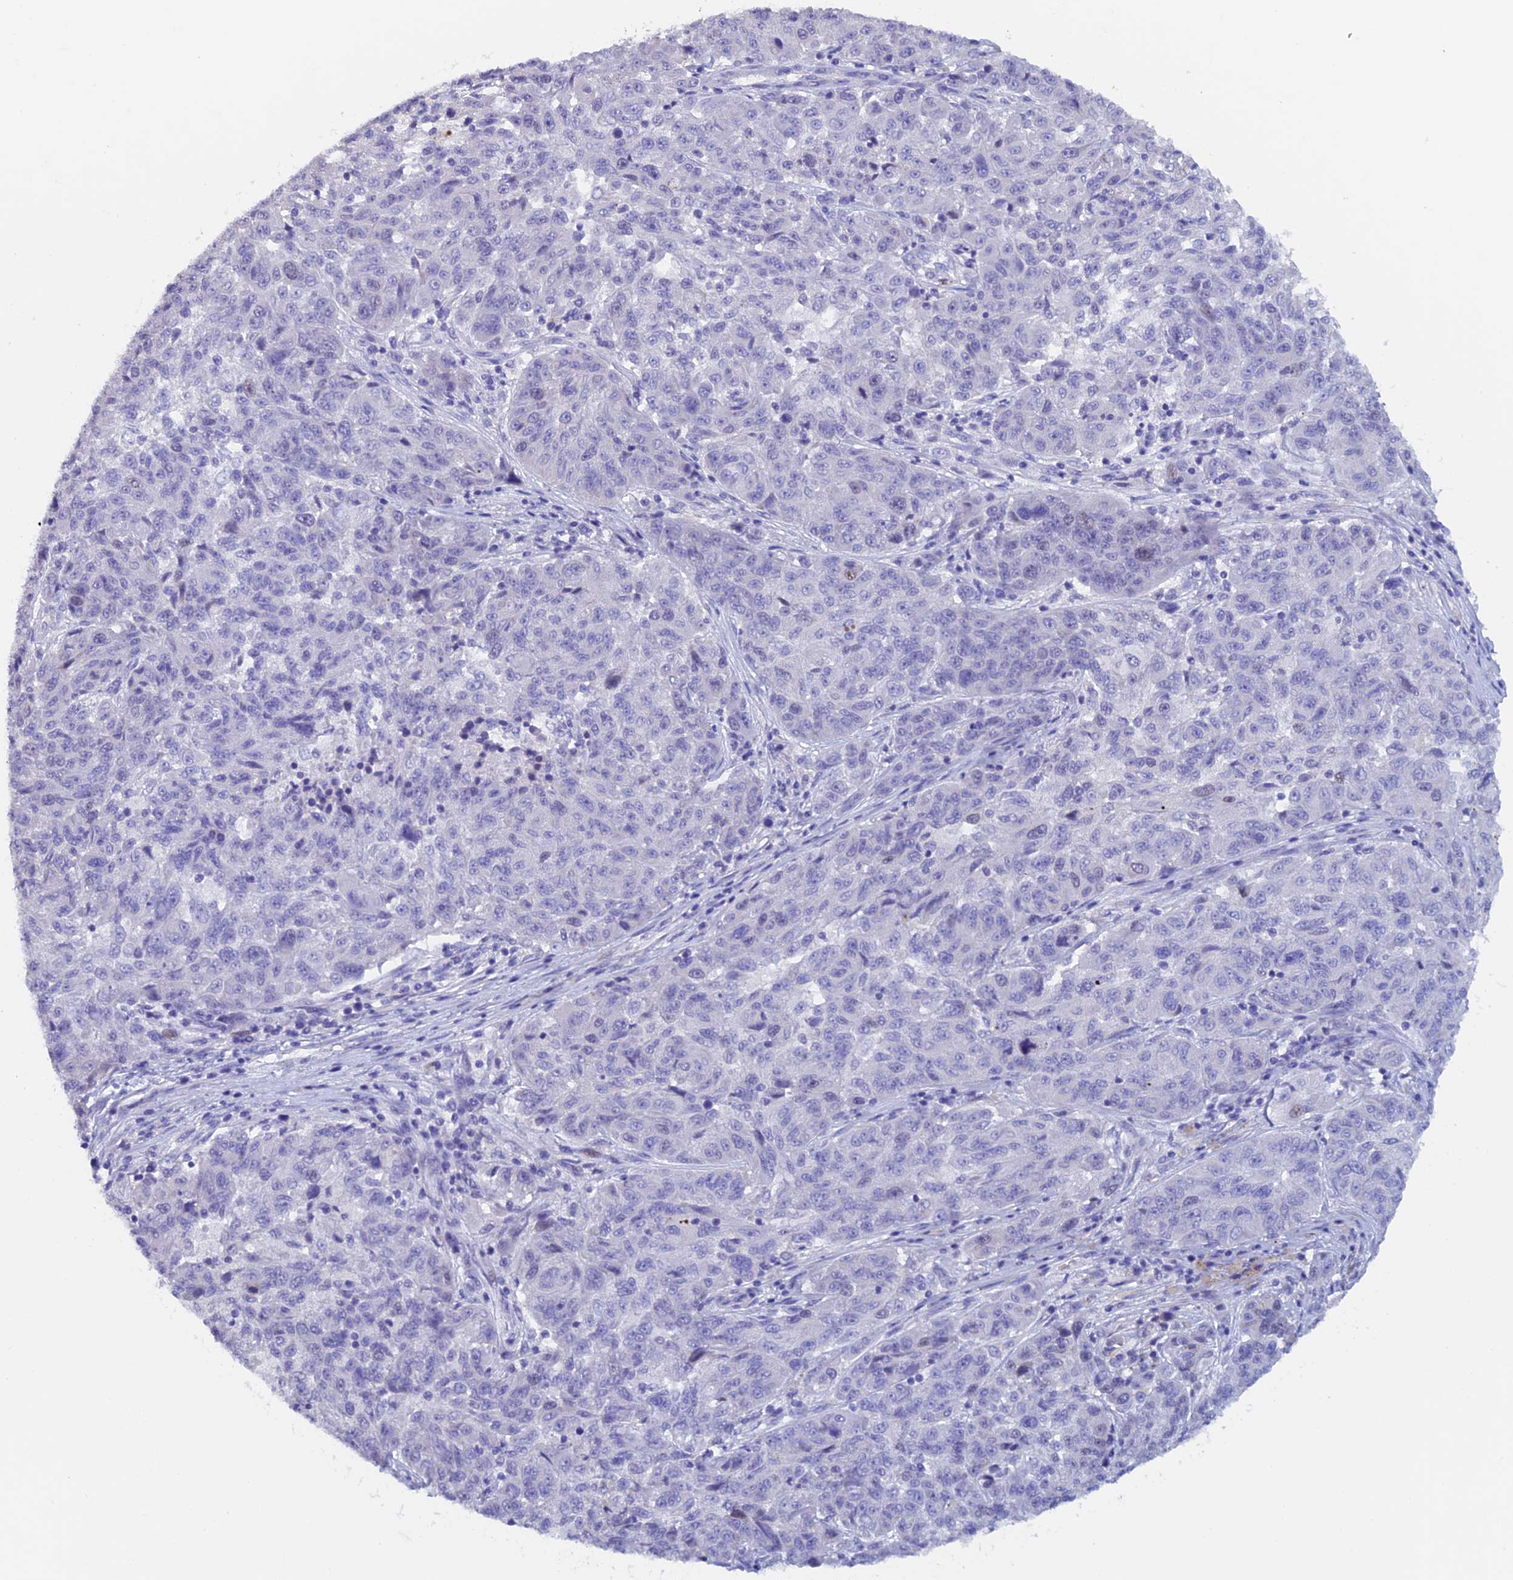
{"staining": {"intensity": "negative", "quantity": "none", "location": "none"}, "tissue": "melanoma", "cell_type": "Tumor cells", "image_type": "cancer", "snomed": [{"axis": "morphology", "description": "Malignant melanoma, NOS"}, {"axis": "topography", "description": "Skin"}], "caption": "Immunohistochemical staining of malignant melanoma displays no significant positivity in tumor cells.", "gene": "PSMC3IP", "patient": {"sex": "male", "age": 53}}